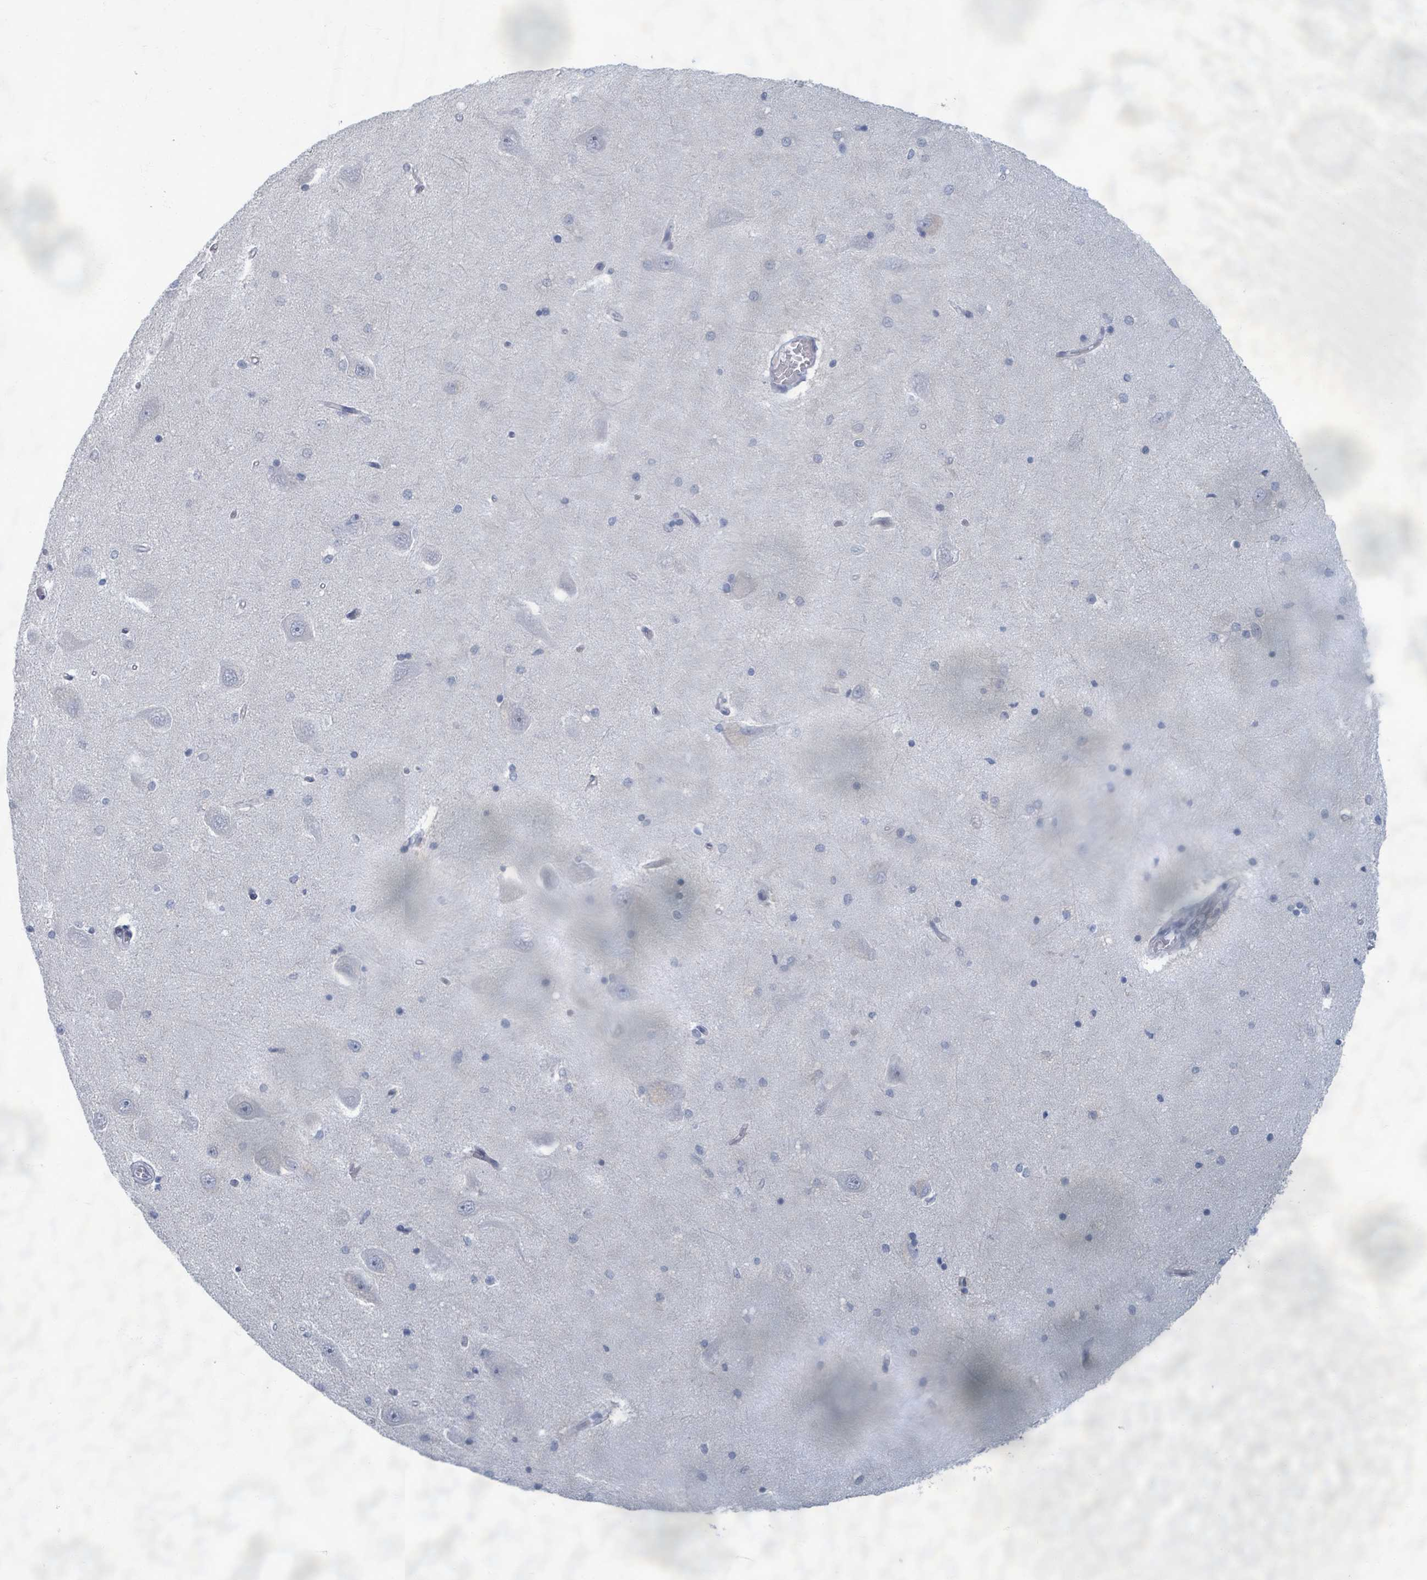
{"staining": {"intensity": "negative", "quantity": "none", "location": "none"}, "tissue": "hippocampus", "cell_type": "Glial cells", "image_type": "normal", "snomed": [{"axis": "morphology", "description": "Normal tissue, NOS"}, {"axis": "topography", "description": "Hippocampus"}], "caption": "DAB immunohistochemical staining of benign human hippocampus exhibits no significant expression in glial cells.", "gene": "WNT11", "patient": {"sex": "male", "age": 45}}